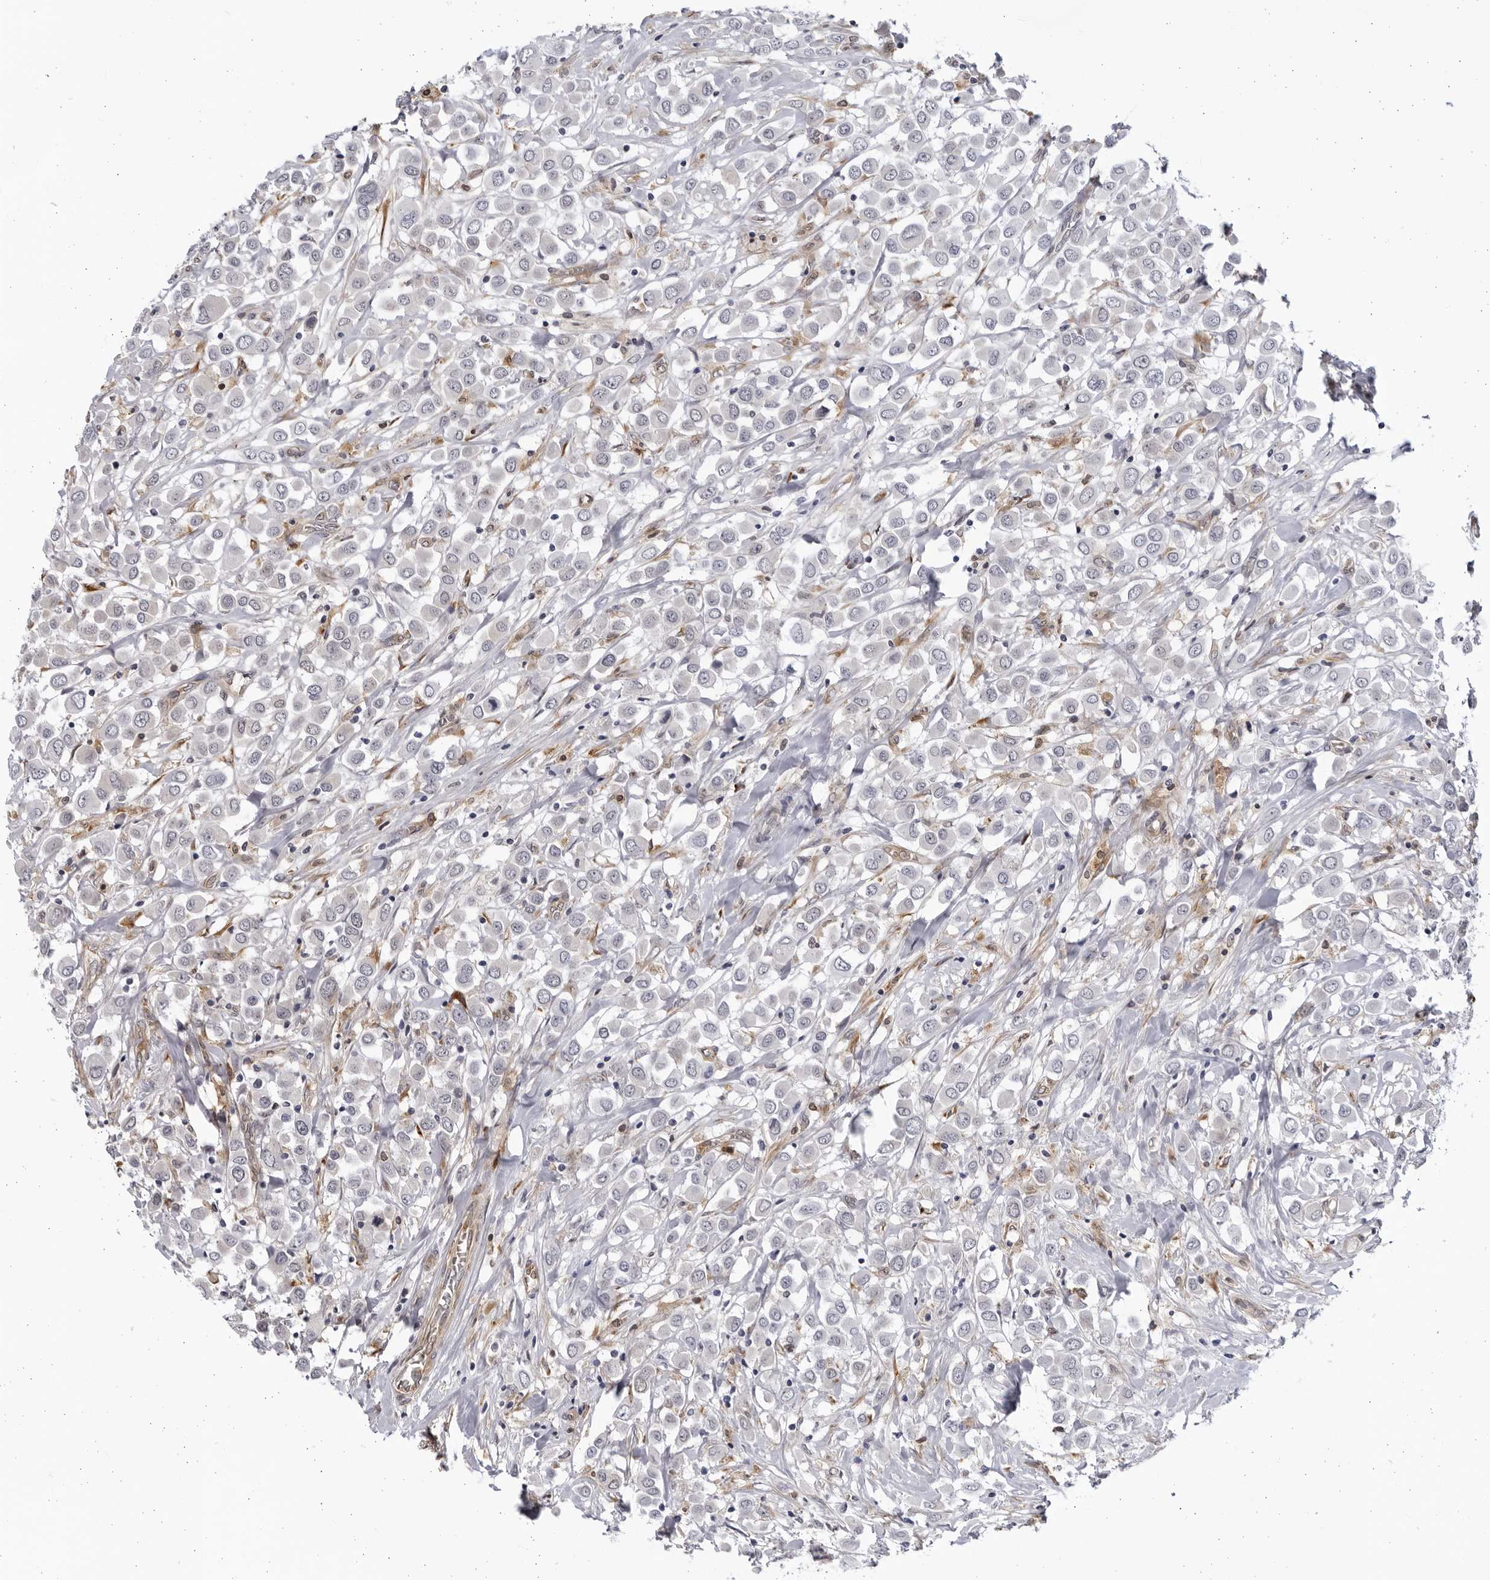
{"staining": {"intensity": "negative", "quantity": "none", "location": "none"}, "tissue": "breast cancer", "cell_type": "Tumor cells", "image_type": "cancer", "snomed": [{"axis": "morphology", "description": "Duct carcinoma"}, {"axis": "topography", "description": "Breast"}], "caption": "This is a histopathology image of immunohistochemistry (IHC) staining of breast cancer (infiltrating ductal carcinoma), which shows no staining in tumor cells. (Brightfield microscopy of DAB immunohistochemistry (IHC) at high magnification).", "gene": "BMP2K", "patient": {"sex": "female", "age": 61}}